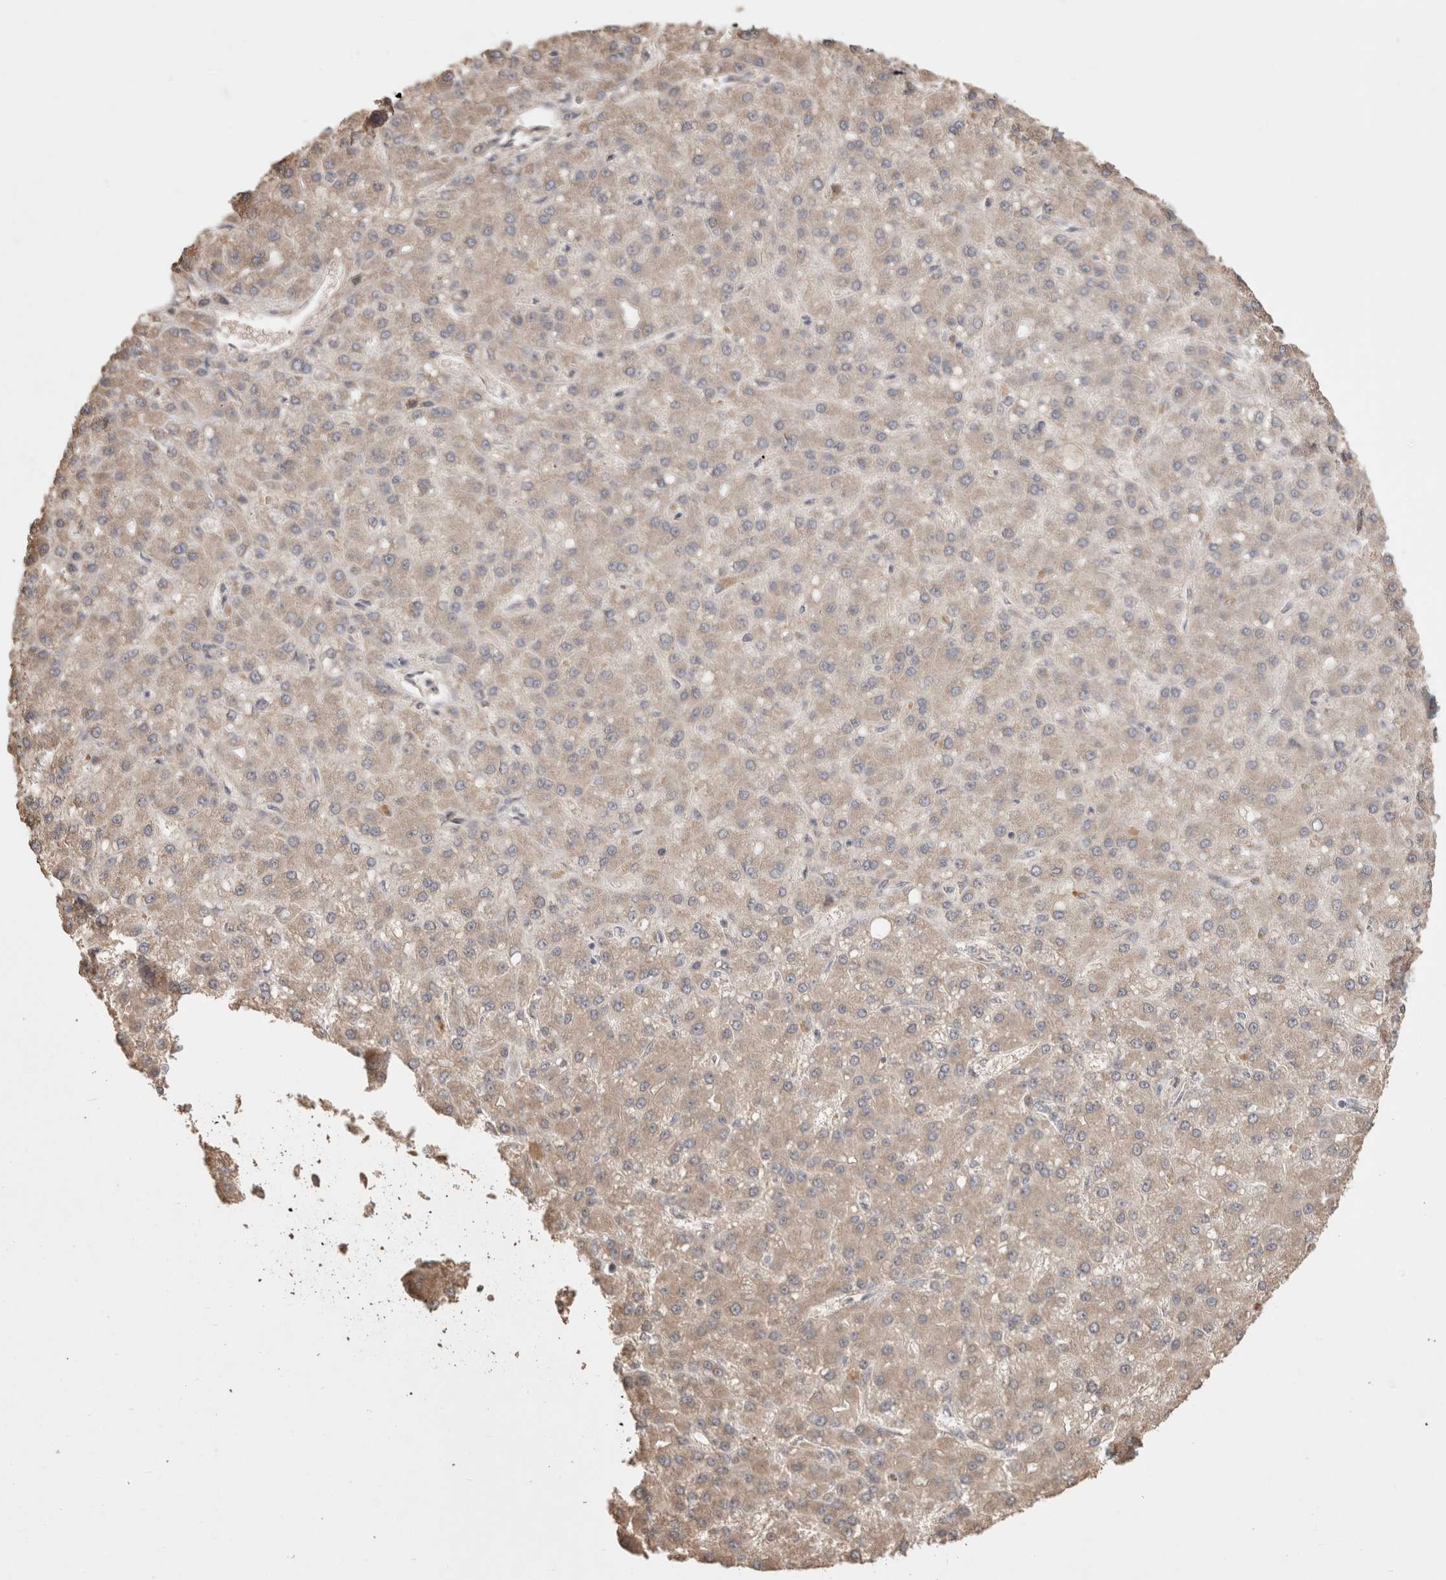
{"staining": {"intensity": "weak", "quantity": ">75%", "location": "cytoplasmic/membranous"}, "tissue": "liver cancer", "cell_type": "Tumor cells", "image_type": "cancer", "snomed": [{"axis": "morphology", "description": "Carcinoma, Hepatocellular, NOS"}, {"axis": "topography", "description": "Liver"}], "caption": "Protein expression analysis of liver hepatocellular carcinoma displays weak cytoplasmic/membranous positivity in approximately >75% of tumor cells.", "gene": "HROB", "patient": {"sex": "male", "age": 67}}